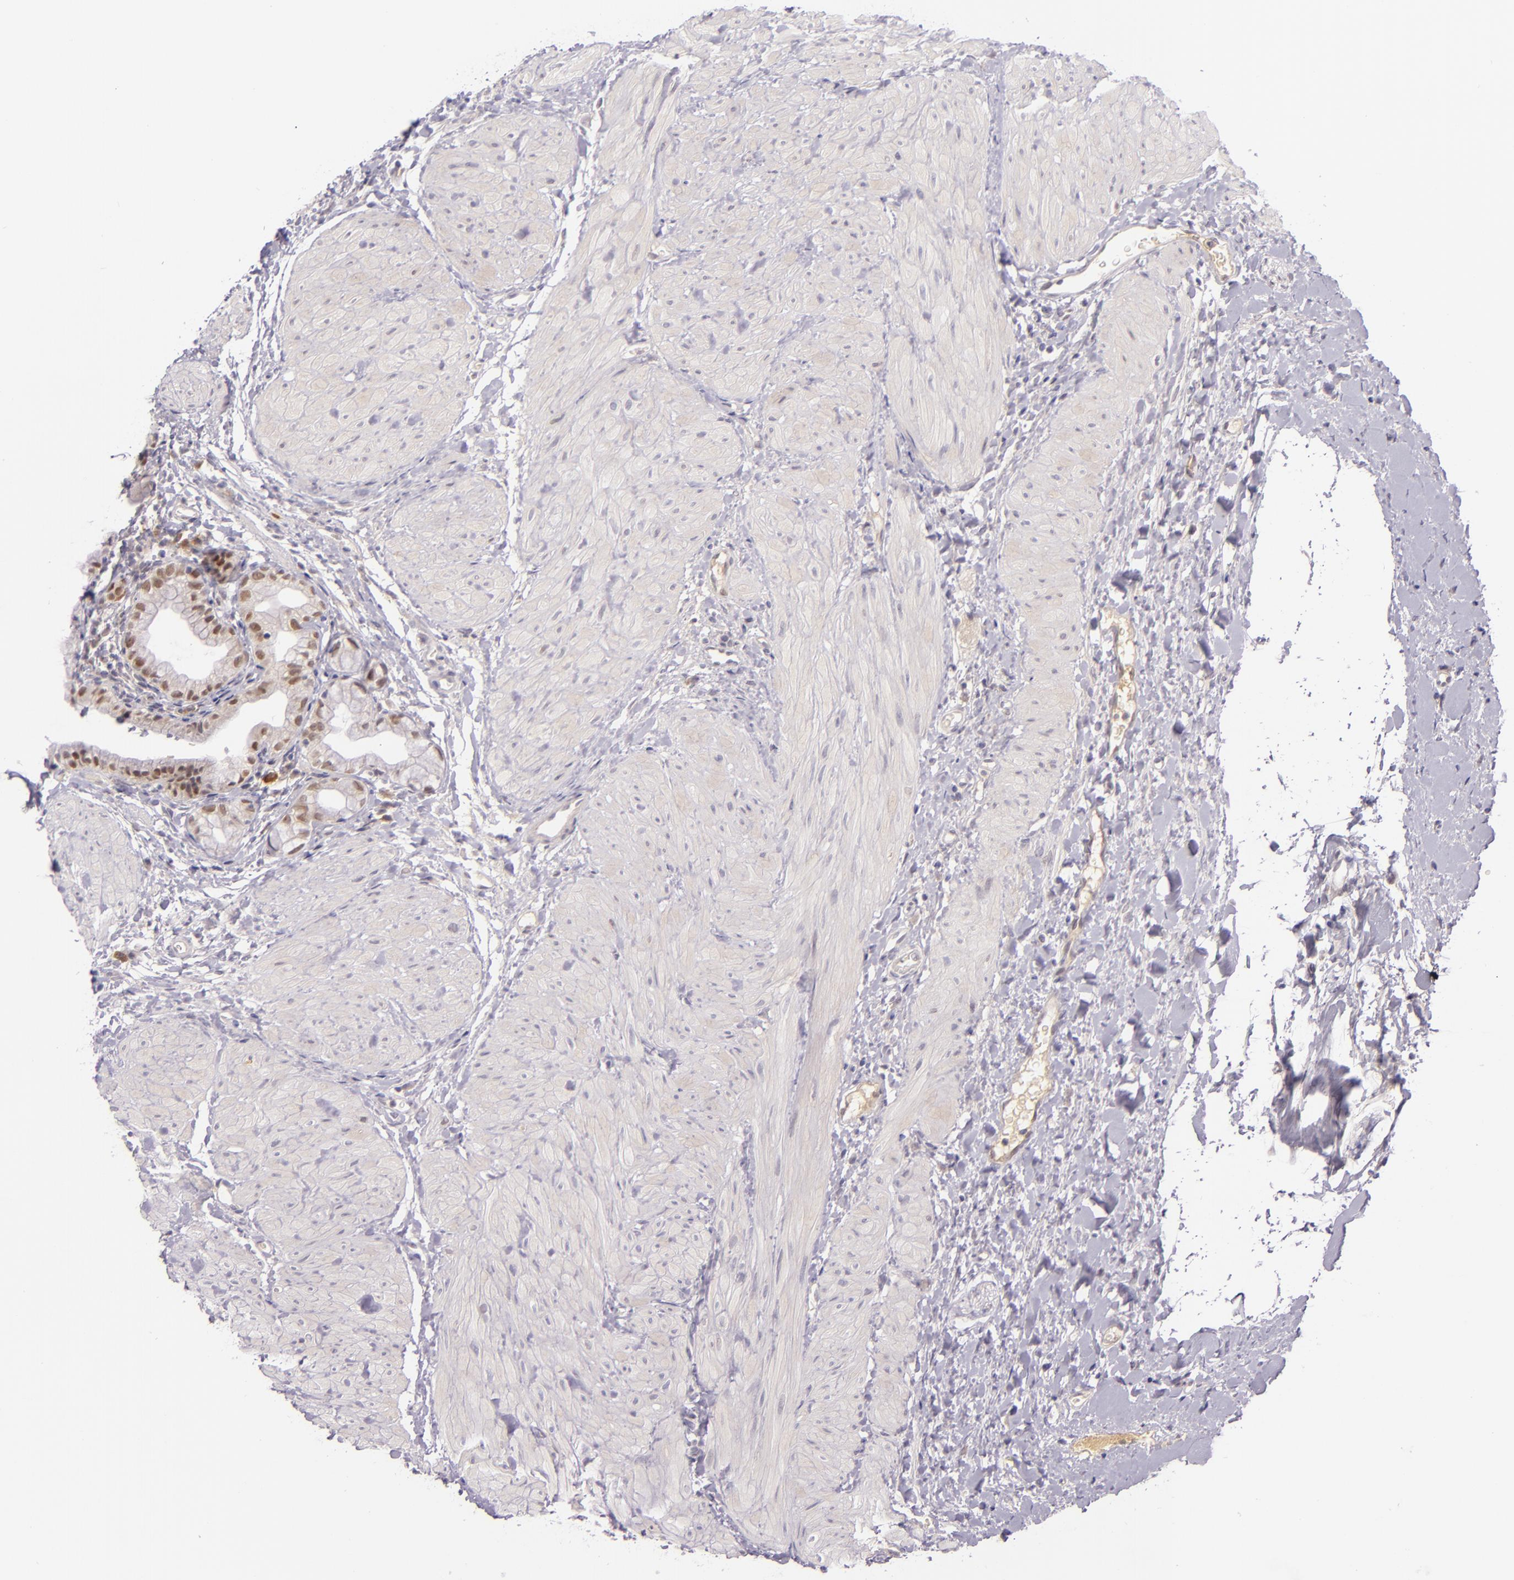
{"staining": {"intensity": "weak", "quantity": "25%-75%", "location": "cytoplasmic/membranous,nuclear"}, "tissue": "gallbladder", "cell_type": "Glandular cells", "image_type": "normal", "snomed": [{"axis": "morphology", "description": "Normal tissue, NOS"}, {"axis": "morphology", "description": "Inflammation, NOS"}, {"axis": "topography", "description": "Gallbladder"}], "caption": "Immunohistochemistry image of unremarkable gallbladder: gallbladder stained using IHC demonstrates low levels of weak protein expression localized specifically in the cytoplasmic/membranous,nuclear of glandular cells, appearing as a cytoplasmic/membranous,nuclear brown color.", "gene": "CSE1L", "patient": {"sex": "male", "age": 66}}